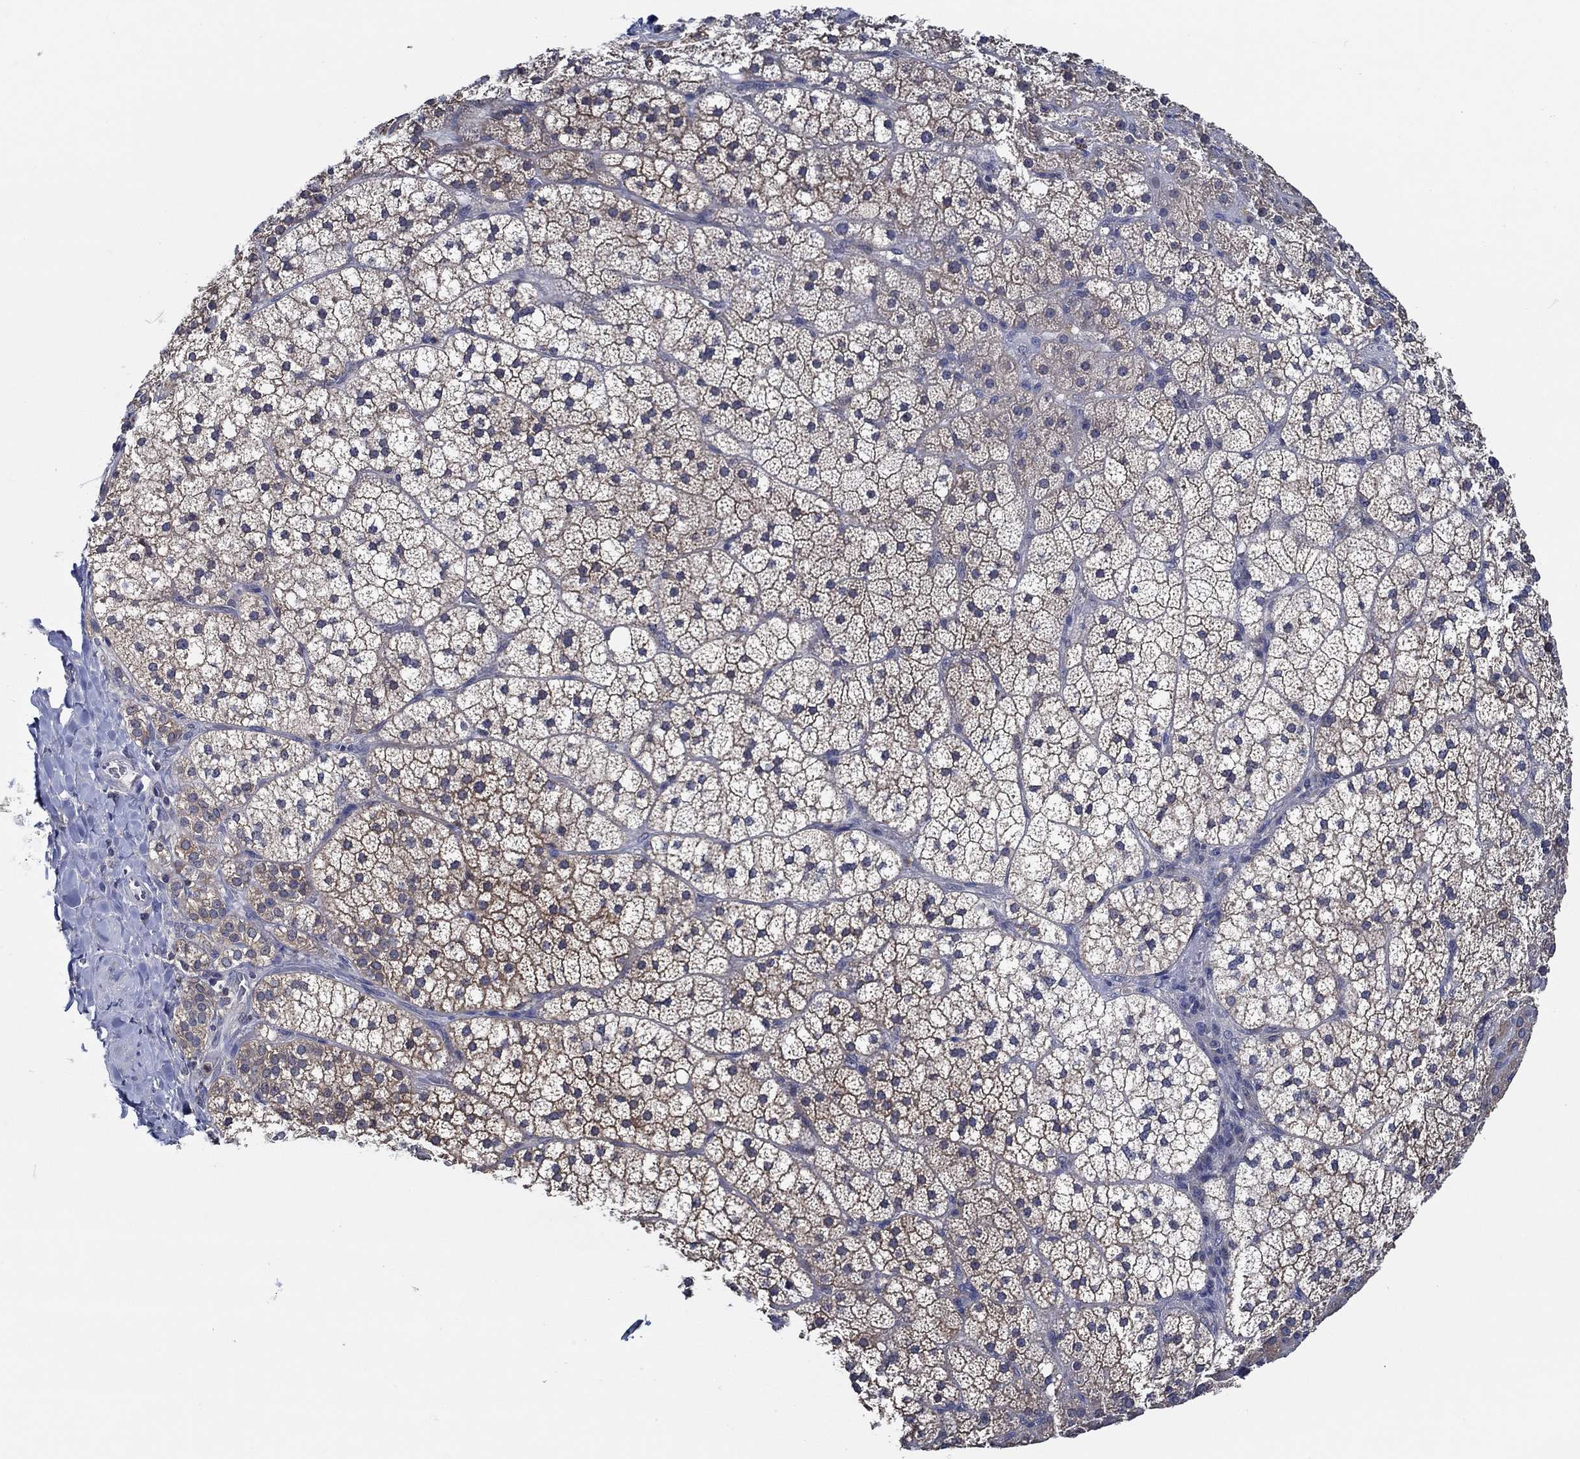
{"staining": {"intensity": "moderate", "quantity": "25%-75%", "location": "cytoplasmic/membranous"}, "tissue": "adrenal gland", "cell_type": "Glandular cells", "image_type": "normal", "snomed": [{"axis": "morphology", "description": "Normal tissue, NOS"}, {"axis": "topography", "description": "Adrenal gland"}], "caption": "Adrenal gland stained with IHC shows moderate cytoplasmic/membranous expression in approximately 25%-75% of glandular cells. (Brightfield microscopy of DAB IHC at high magnification).", "gene": "DACT1", "patient": {"sex": "male", "age": 53}}